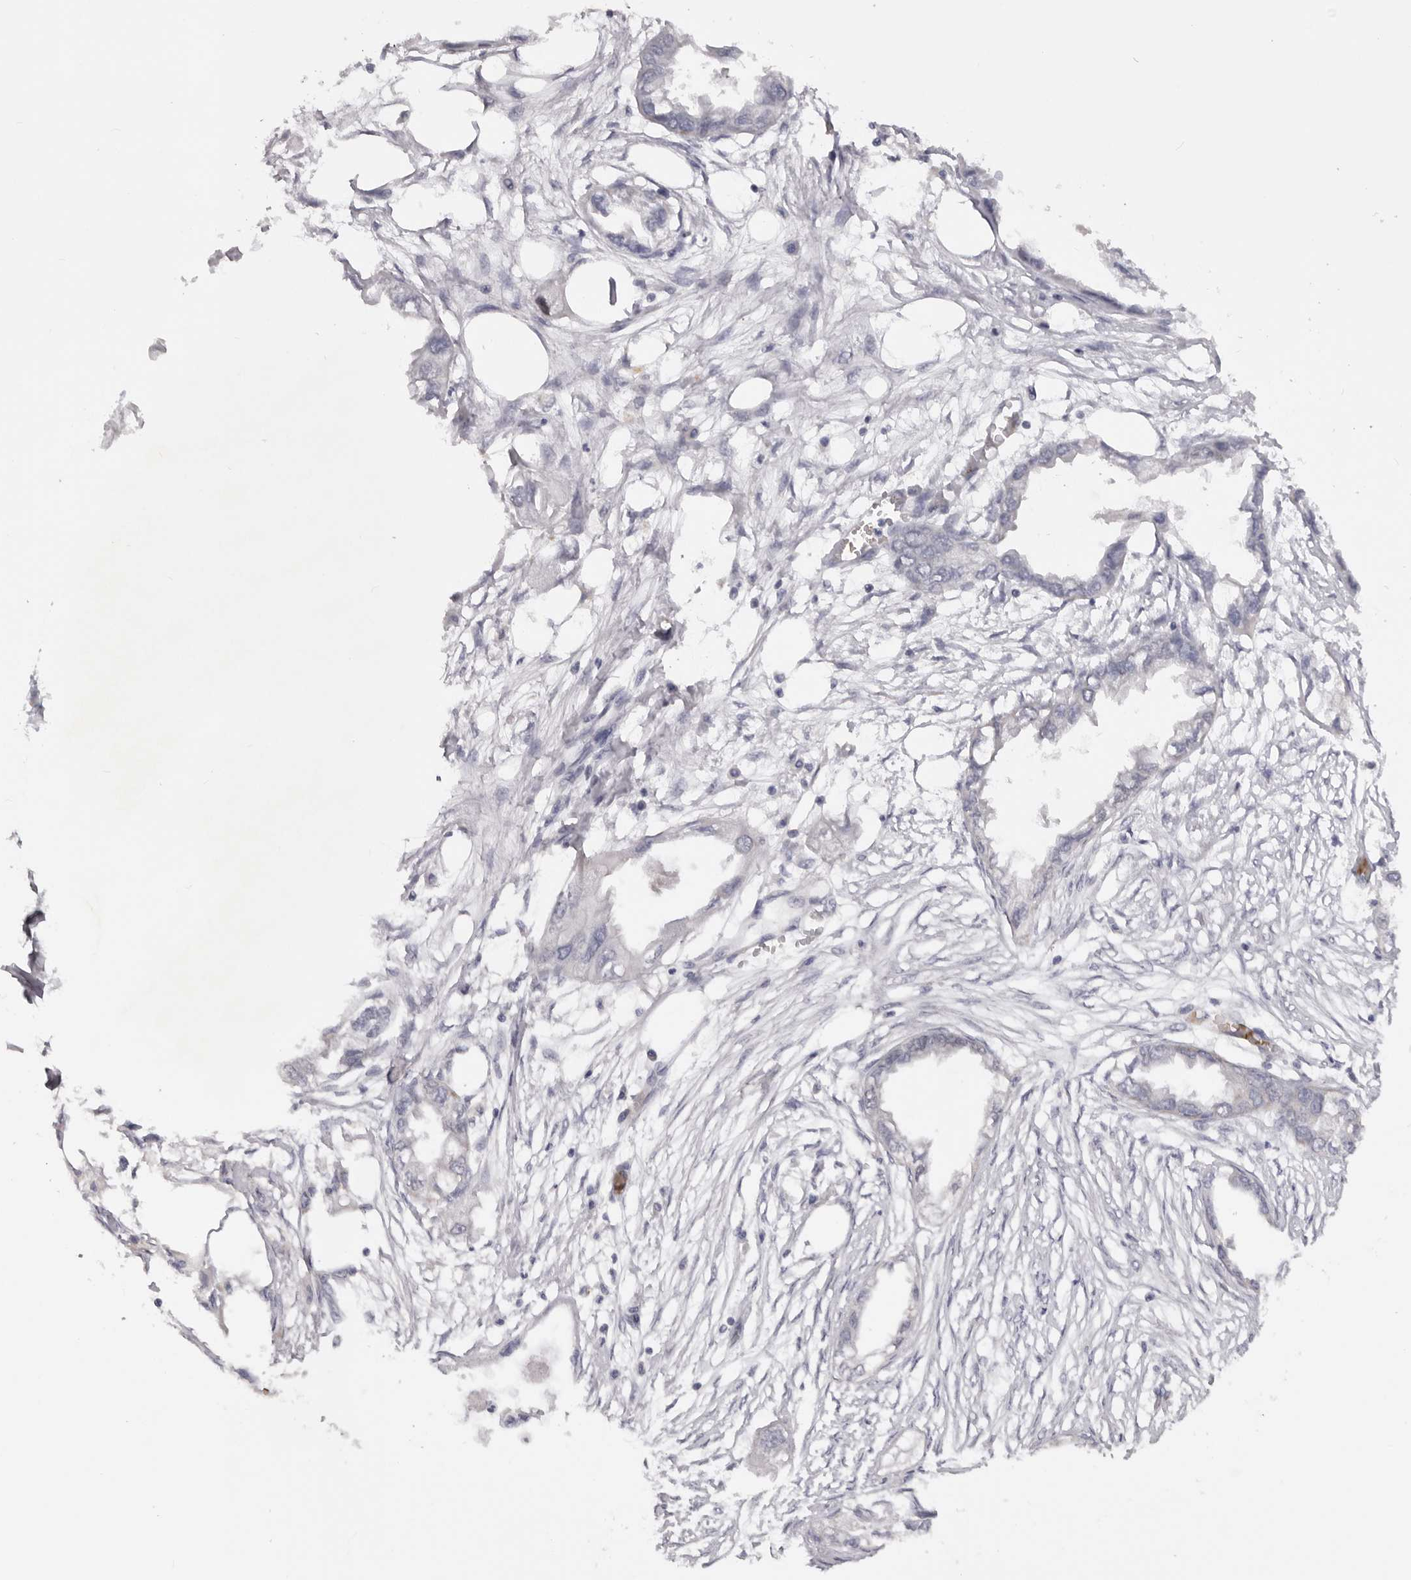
{"staining": {"intensity": "negative", "quantity": "none", "location": "none"}, "tissue": "endometrial cancer", "cell_type": "Tumor cells", "image_type": "cancer", "snomed": [{"axis": "morphology", "description": "Adenocarcinoma, NOS"}, {"axis": "morphology", "description": "Adenocarcinoma, metastatic, NOS"}, {"axis": "topography", "description": "Adipose tissue"}, {"axis": "topography", "description": "Endometrium"}], "caption": "IHC micrograph of neoplastic tissue: human adenocarcinoma (endometrial) stained with DAB exhibits no significant protein expression in tumor cells.", "gene": "TNR", "patient": {"sex": "female", "age": 67}}